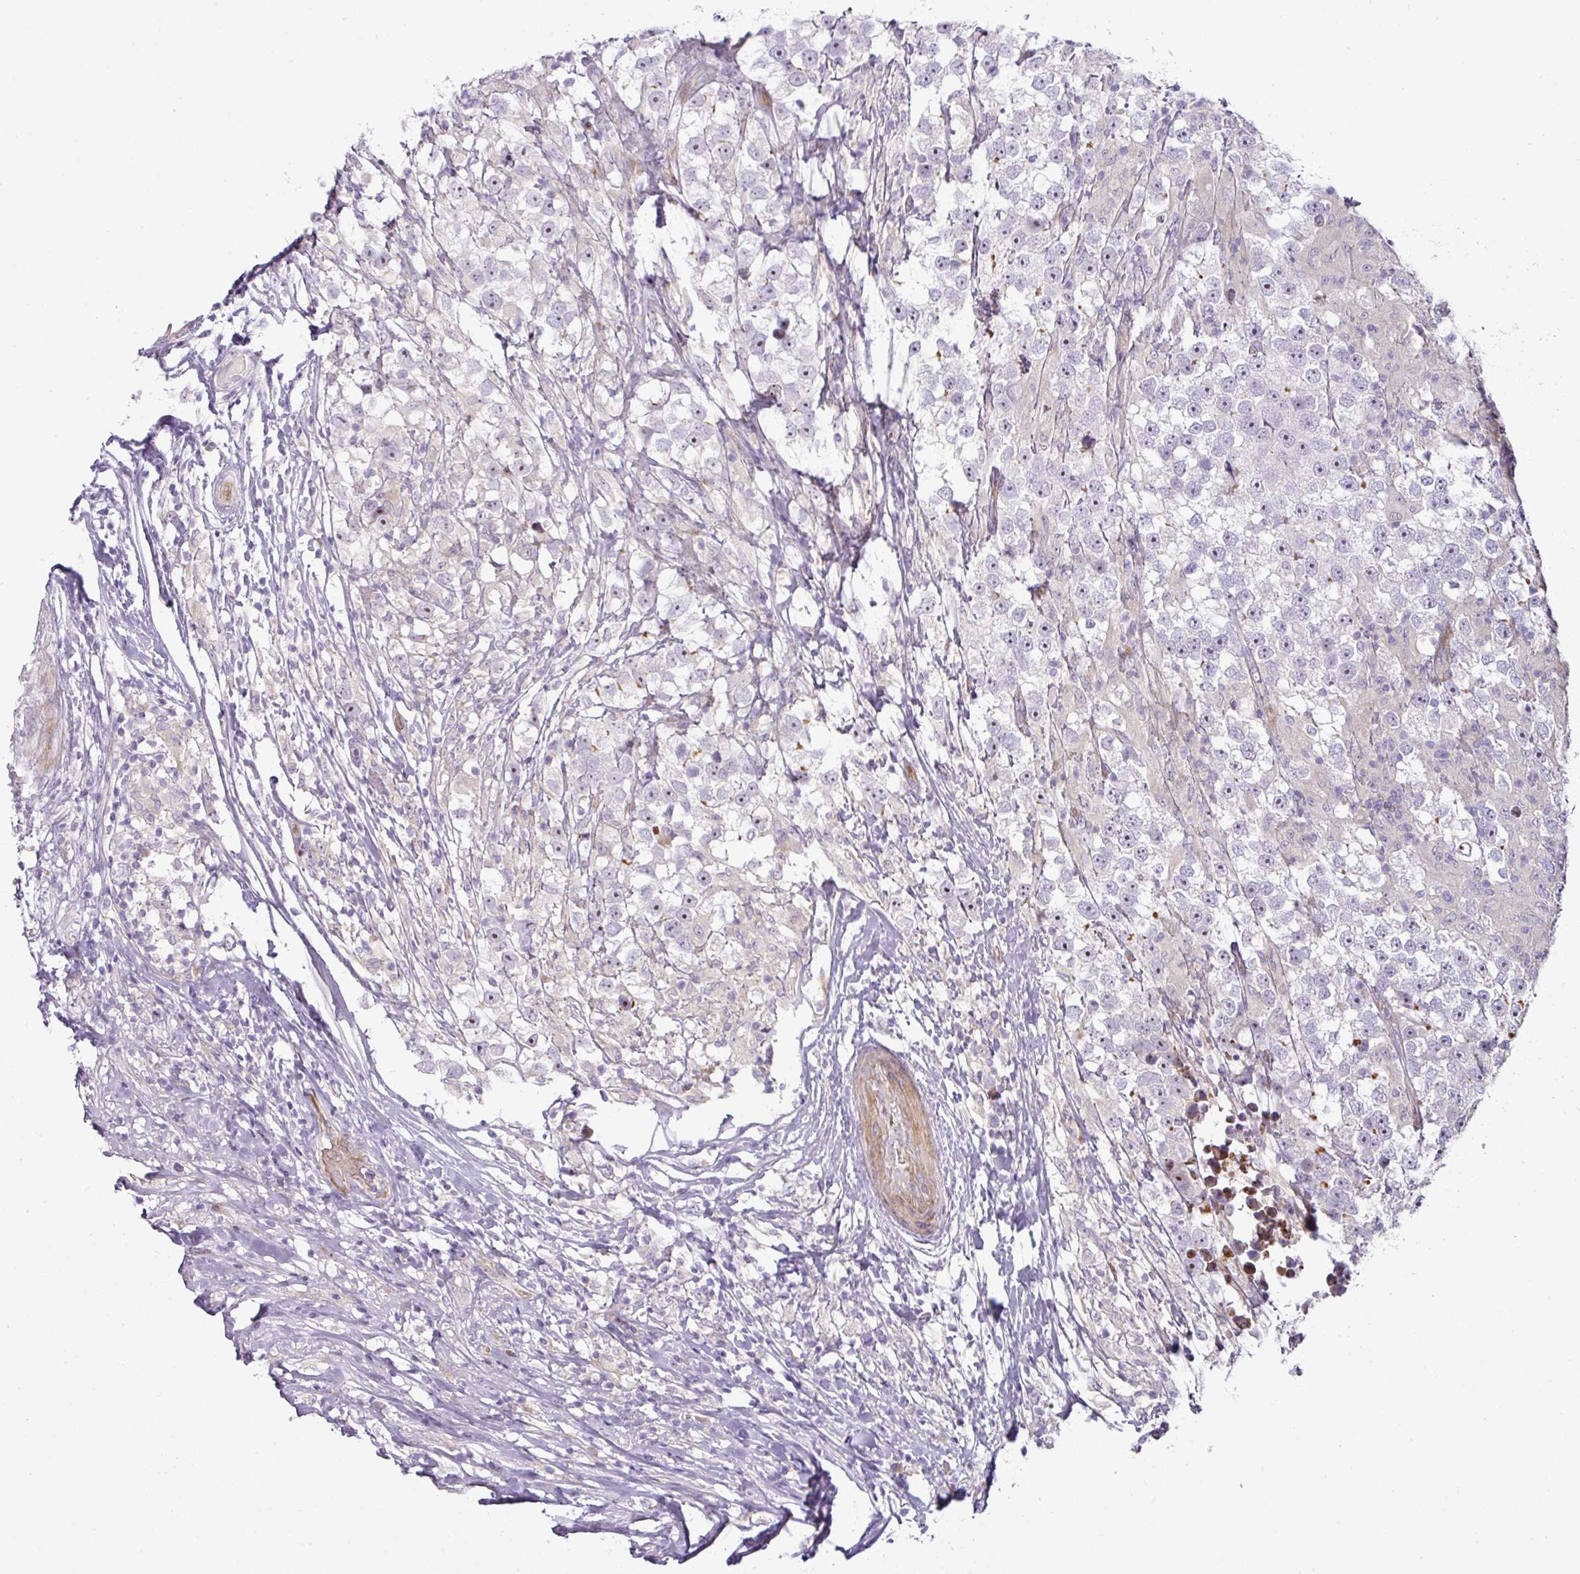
{"staining": {"intensity": "moderate", "quantity": "<25%", "location": "nuclear"}, "tissue": "testis cancer", "cell_type": "Tumor cells", "image_type": "cancer", "snomed": [{"axis": "morphology", "description": "Seminoma, NOS"}, {"axis": "topography", "description": "Testis"}], "caption": "Testis cancer (seminoma) was stained to show a protein in brown. There is low levels of moderate nuclear positivity in about <25% of tumor cells.", "gene": "ATP6V1F", "patient": {"sex": "male", "age": 46}}